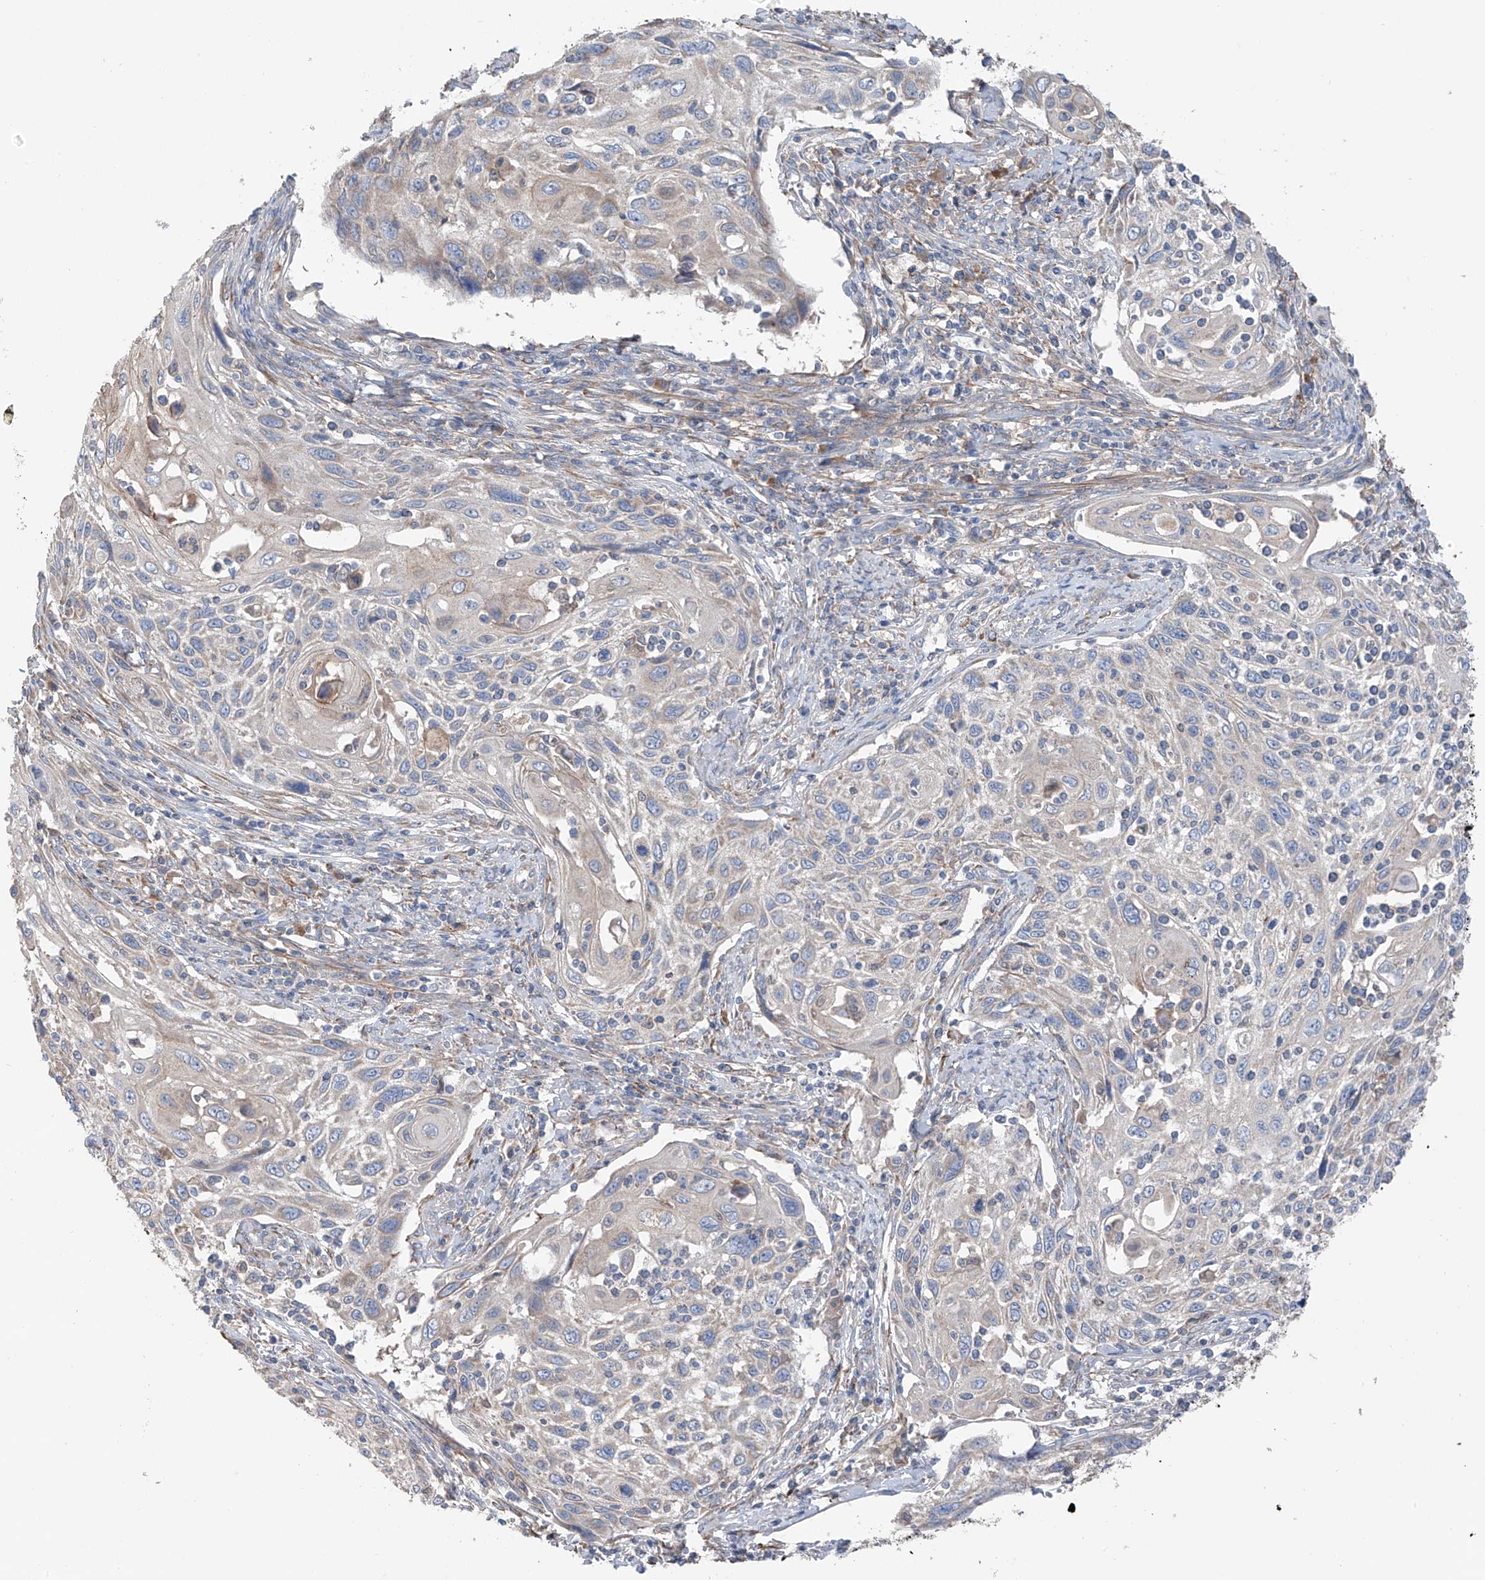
{"staining": {"intensity": "negative", "quantity": "none", "location": "none"}, "tissue": "cervical cancer", "cell_type": "Tumor cells", "image_type": "cancer", "snomed": [{"axis": "morphology", "description": "Squamous cell carcinoma, NOS"}, {"axis": "topography", "description": "Cervix"}], "caption": "Immunohistochemical staining of human cervical cancer (squamous cell carcinoma) exhibits no significant staining in tumor cells. (Stains: DAB immunohistochemistry with hematoxylin counter stain, Microscopy: brightfield microscopy at high magnification).", "gene": "GALNTL6", "patient": {"sex": "female", "age": 70}}